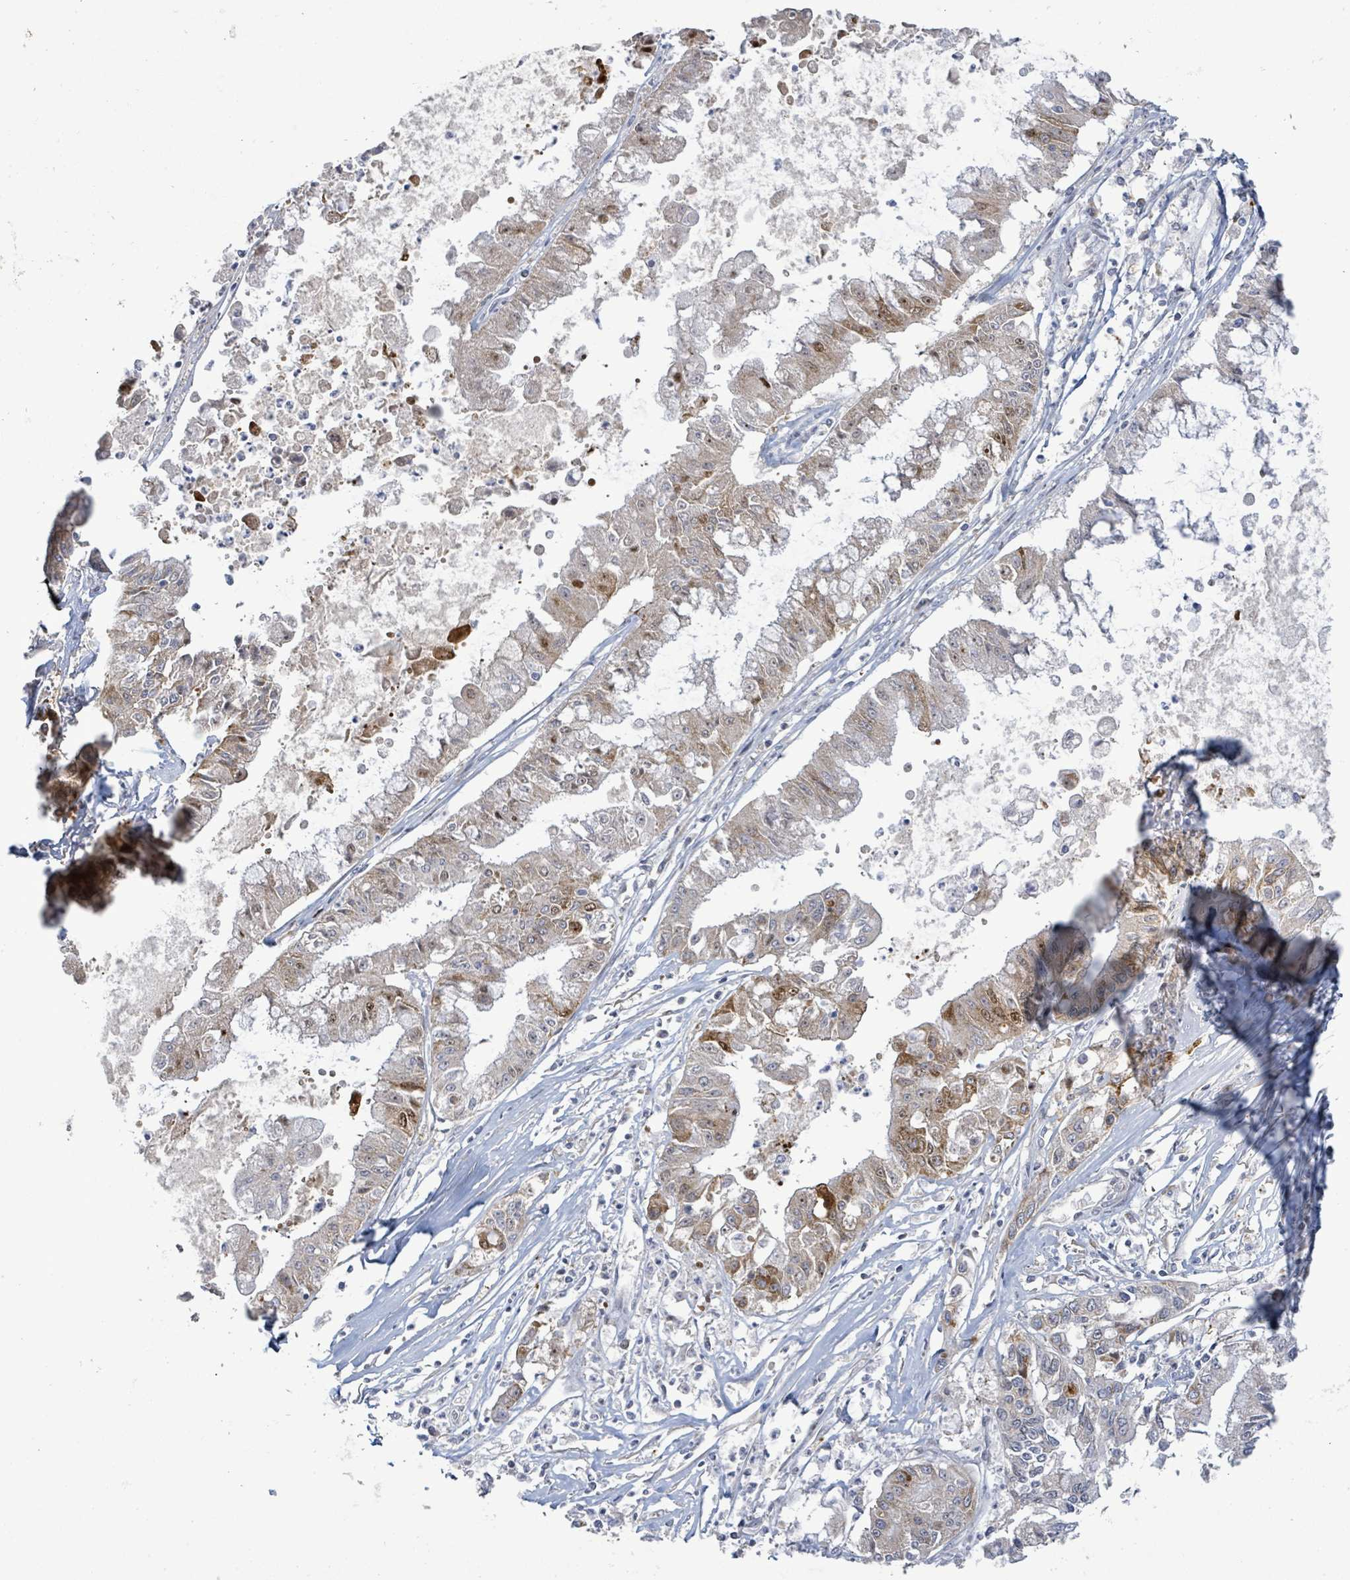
{"staining": {"intensity": "moderate", "quantity": "25%-75%", "location": "cytoplasmic/membranous"}, "tissue": "ovarian cancer", "cell_type": "Tumor cells", "image_type": "cancer", "snomed": [{"axis": "morphology", "description": "Cystadenocarcinoma, mucinous, NOS"}, {"axis": "topography", "description": "Ovary"}], "caption": "Immunohistochemical staining of mucinous cystadenocarcinoma (ovarian) demonstrates moderate cytoplasmic/membranous protein staining in approximately 25%-75% of tumor cells. (IHC, brightfield microscopy, high magnification).", "gene": "LILRA4", "patient": {"sex": "female", "age": 70}}